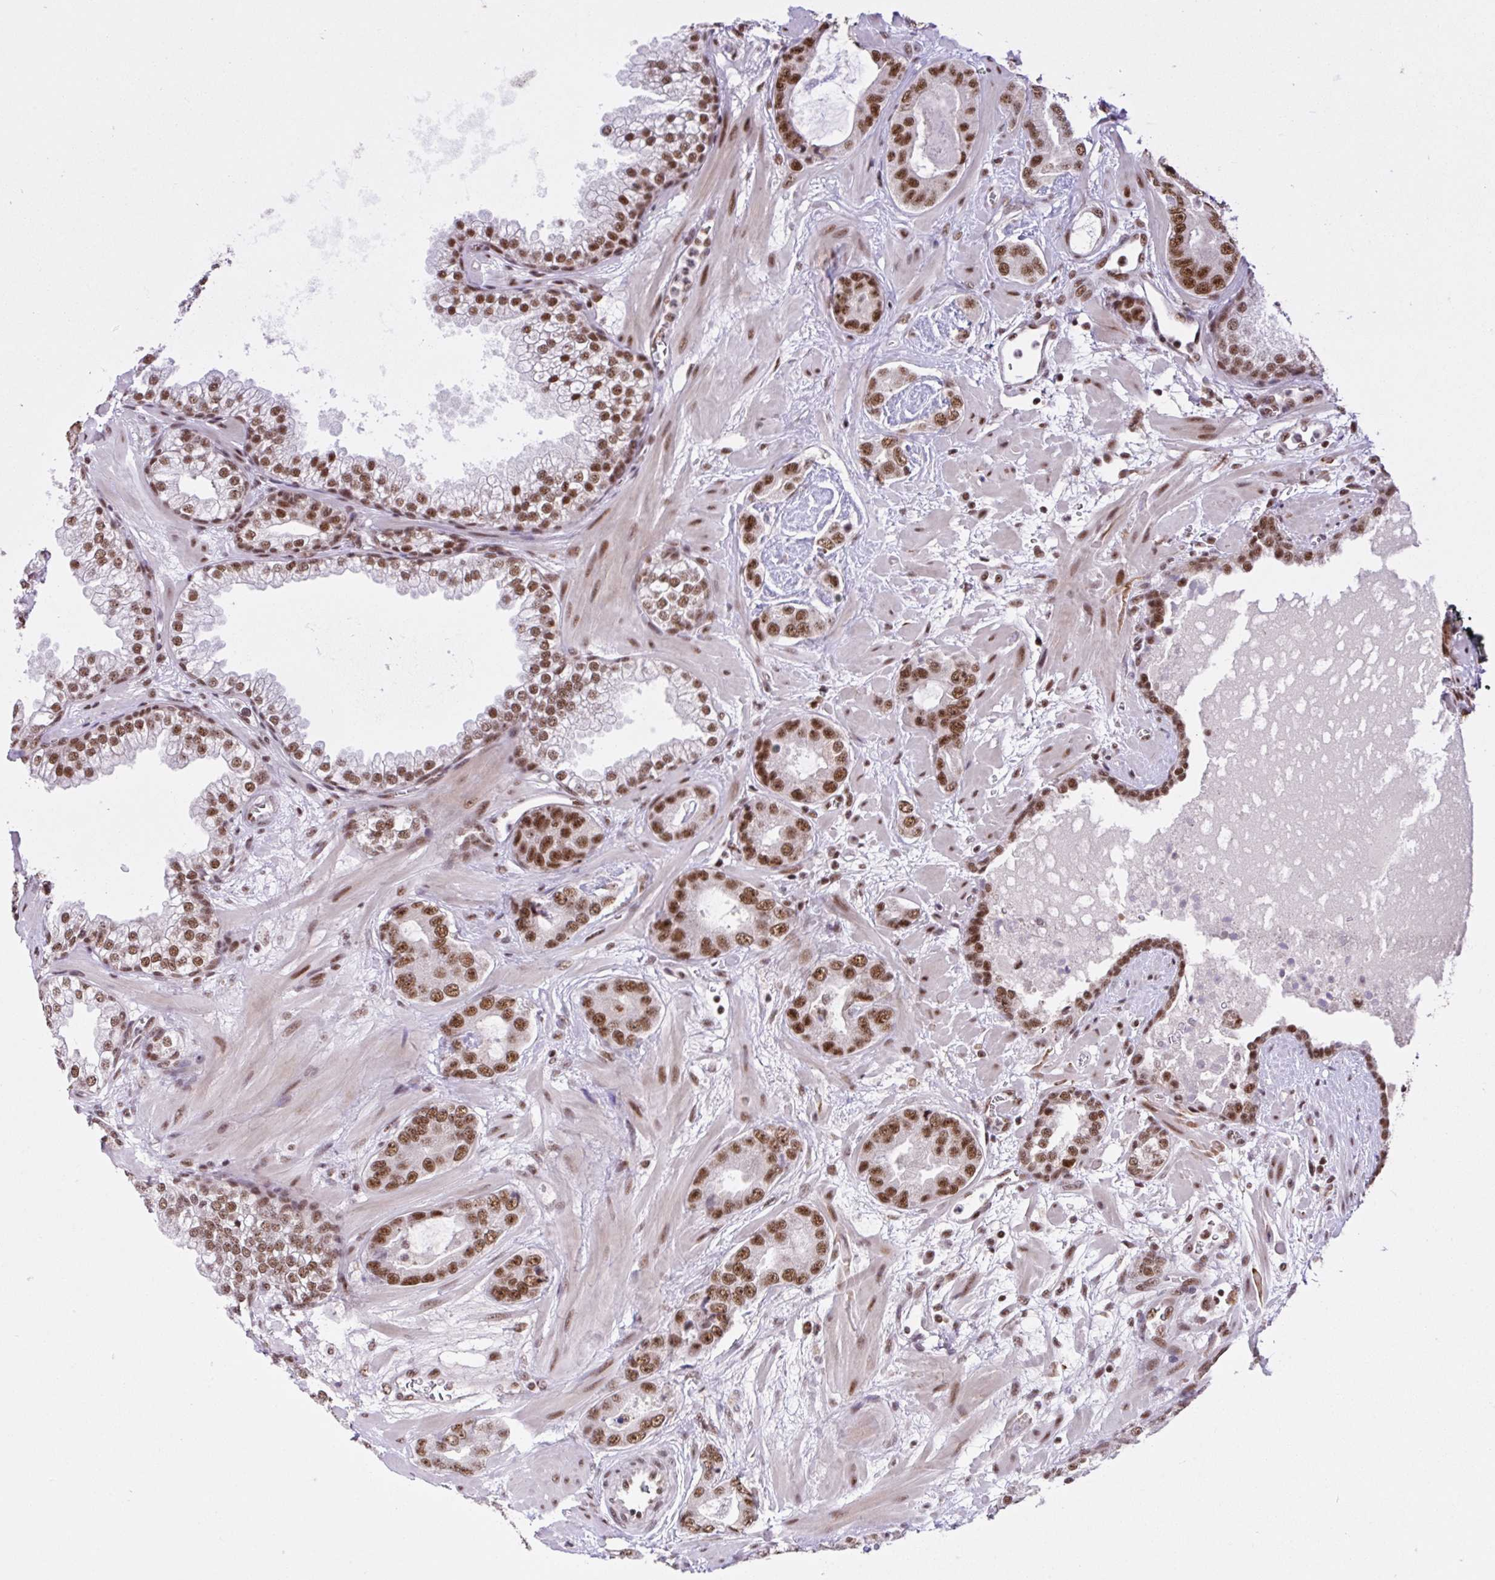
{"staining": {"intensity": "moderate", "quantity": ">75%", "location": "nuclear"}, "tissue": "prostate cancer", "cell_type": "Tumor cells", "image_type": "cancer", "snomed": [{"axis": "morphology", "description": "Adenocarcinoma, Low grade"}, {"axis": "topography", "description": "Prostate"}], "caption": "Prostate adenocarcinoma (low-grade) was stained to show a protein in brown. There is medium levels of moderate nuclear expression in about >75% of tumor cells.", "gene": "CCDC12", "patient": {"sex": "male", "age": 62}}